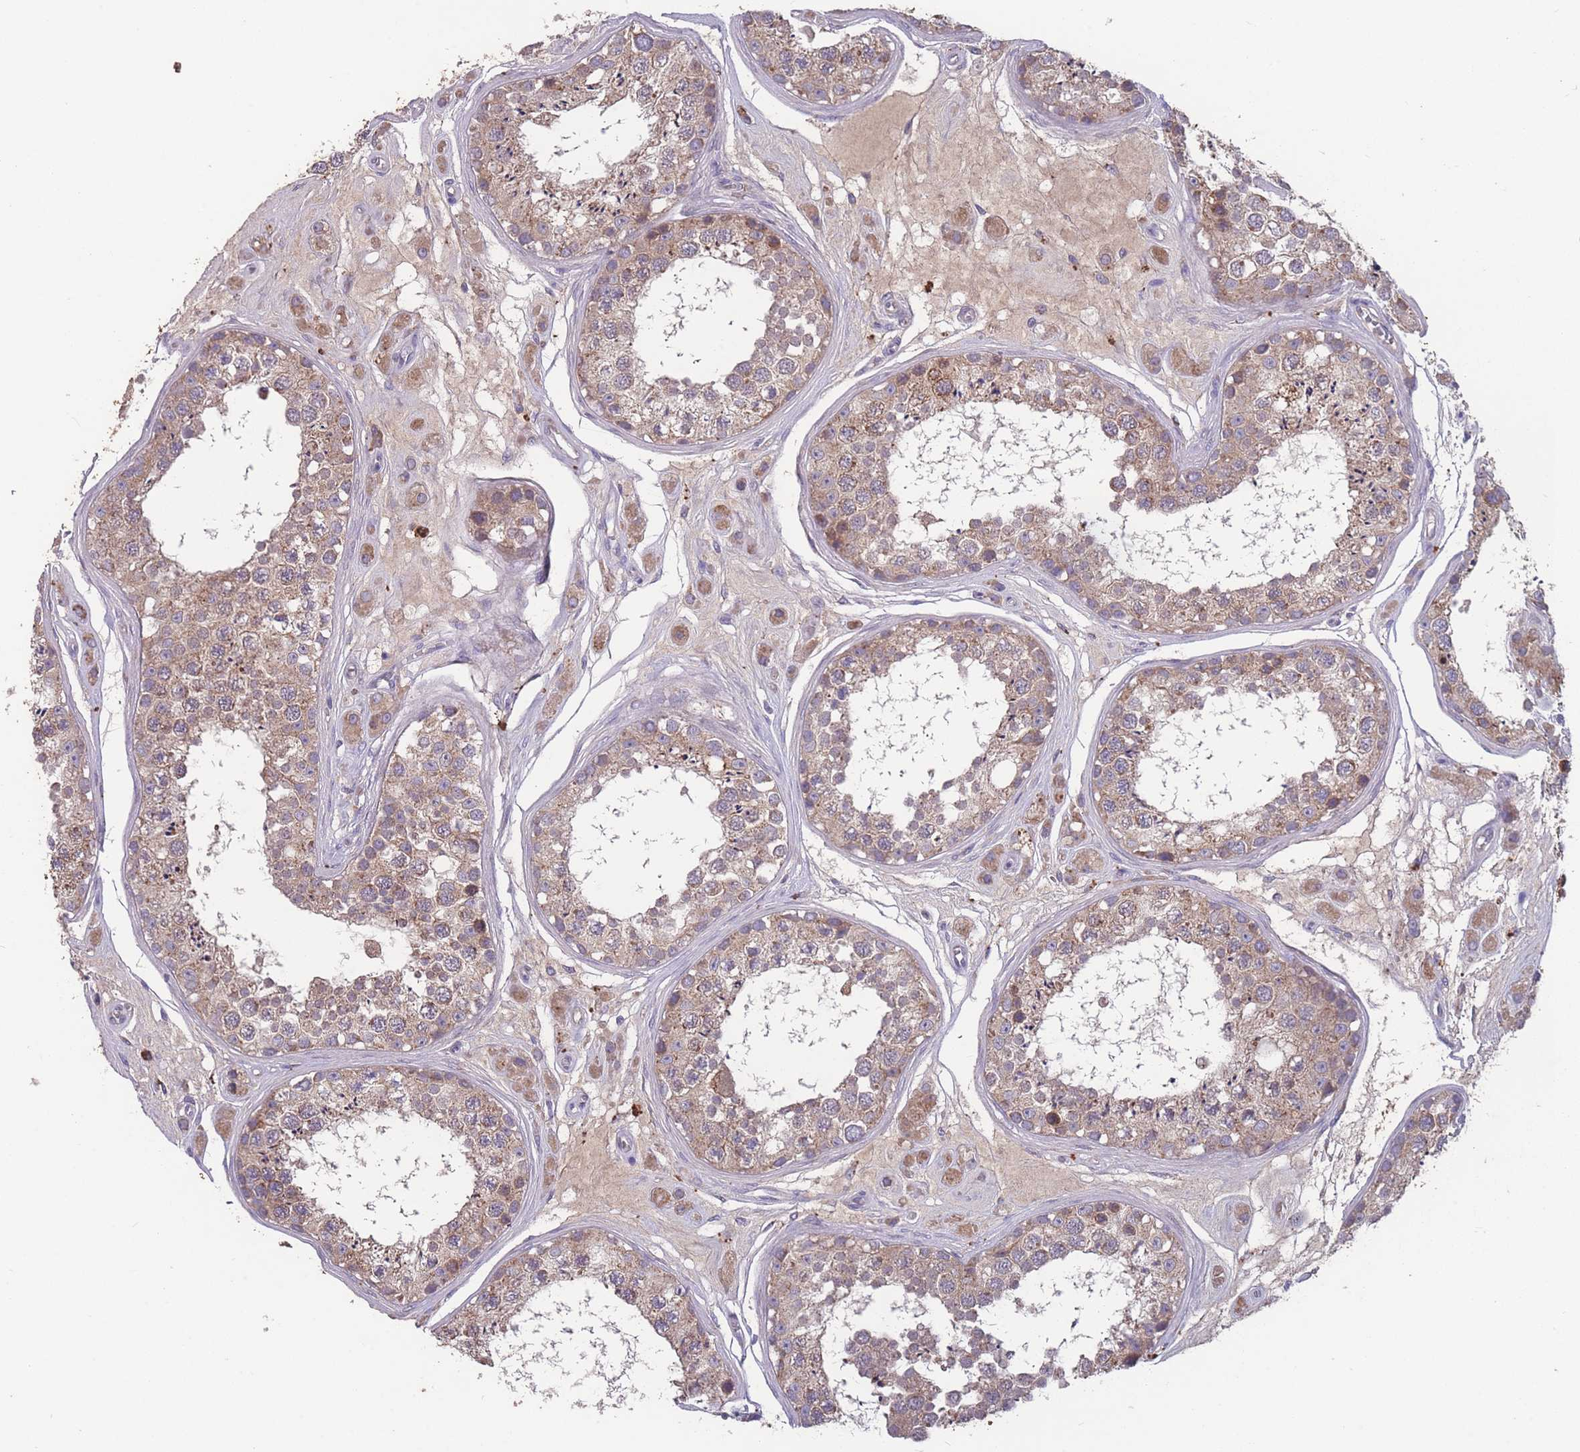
{"staining": {"intensity": "moderate", "quantity": ">75%", "location": "cytoplasmic/membranous"}, "tissue": "testis", "cell_type": "Cells in seminiferous ducts", "image_type": "normal", "snomed": [{"axis": "morphology", "description": "Normal tissue, NOS"}, {"axis": "topography", "description": "Testis"}], "caption": "Immunohistochemistry (IHC) image of unremarkable testis: human testis stained using immunohistochemistry (IHC) displays medium levels of moderate protein expression localized specifically in the cytoplasmic/membranous of cells in seminiferous ducts, appearing as a cytoplasmic/membranous brown color.", "gene": "STIM2", "patient": {"sex": "male", "age": 25}}